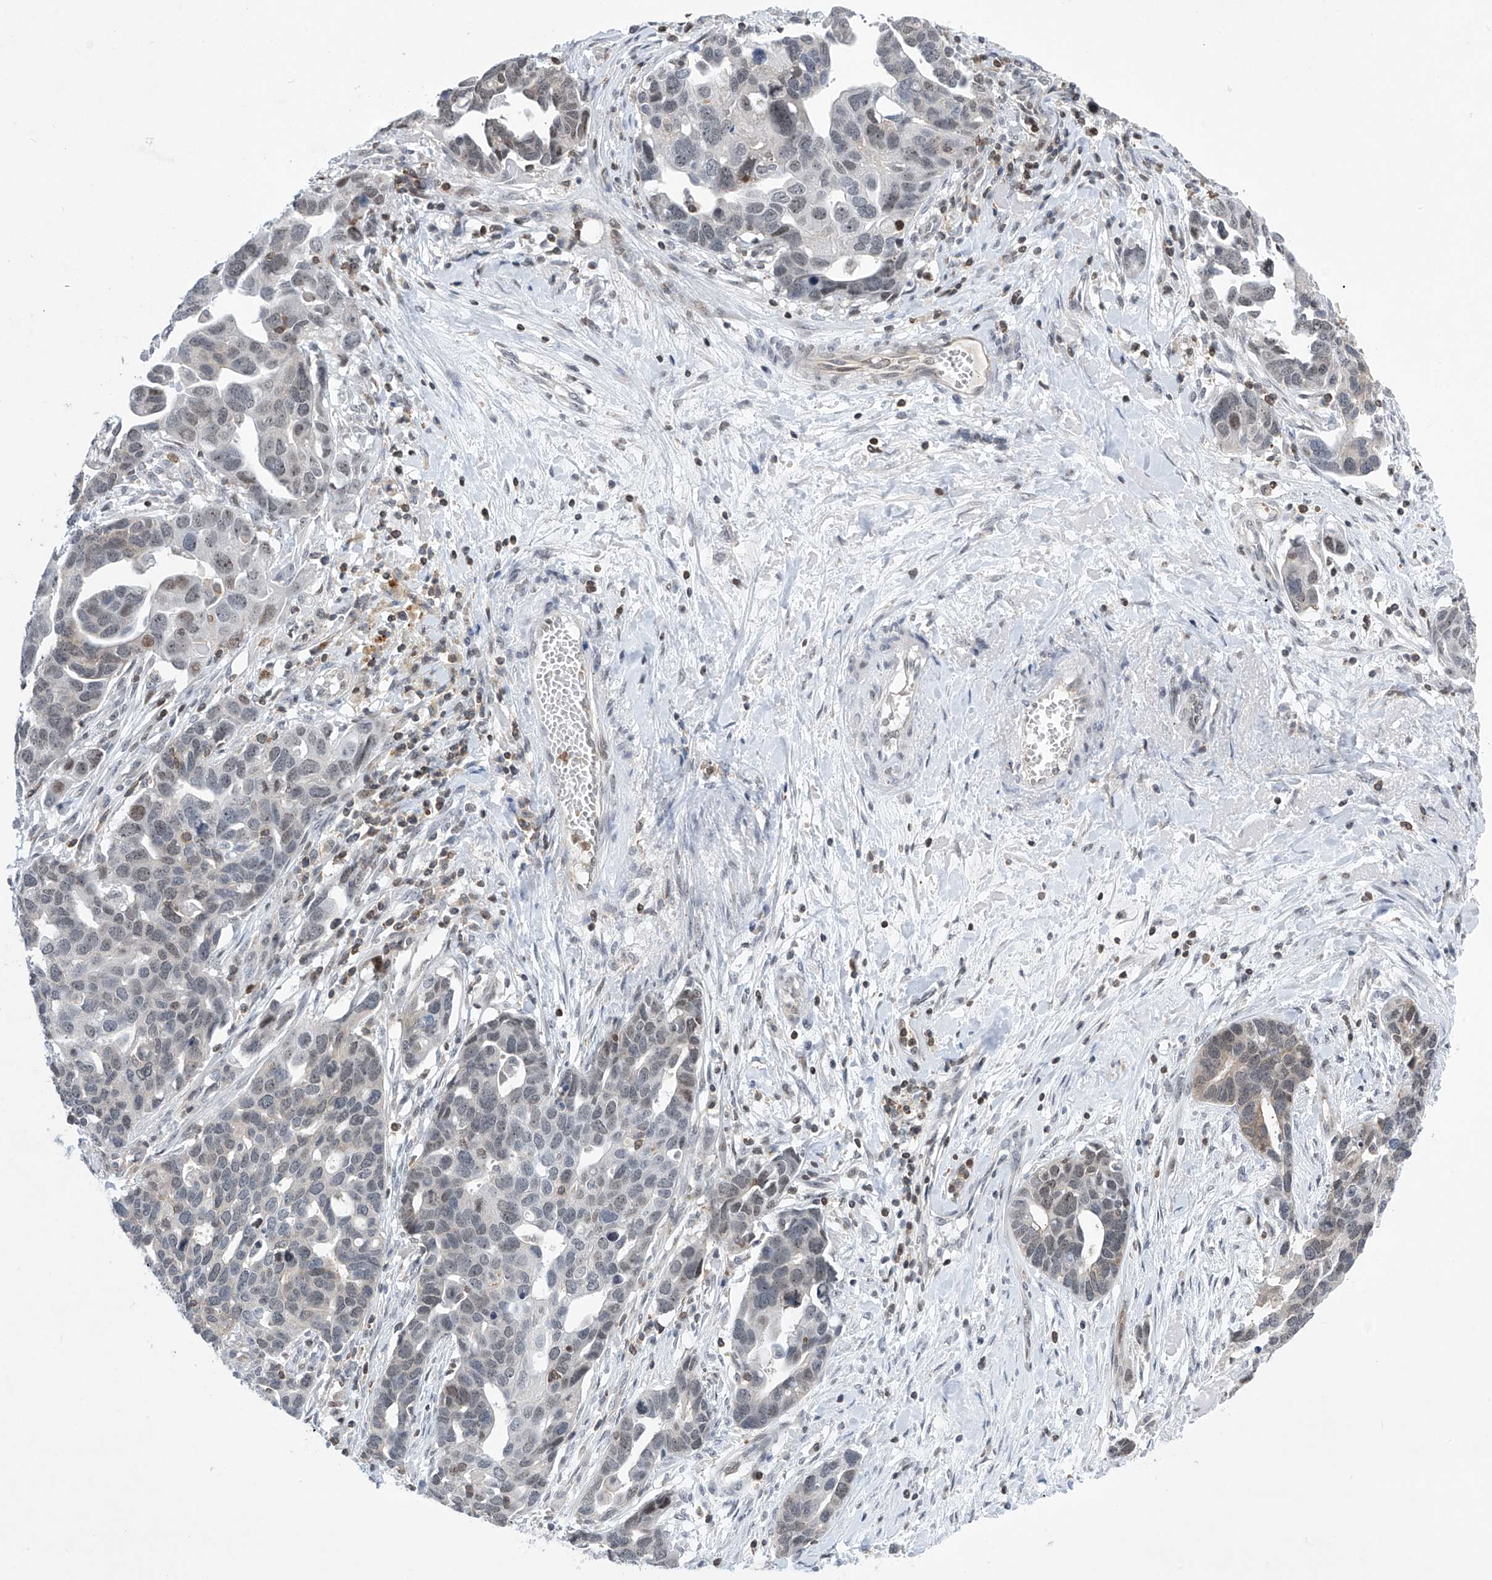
{"staining": {"intensity": "weak", "quantity": "<25%", "location": "nuclear"}, "tissue": "ovarian cancer", "cell_type": "Tumor cells", "image_type": "cancer", "snomed": [{"axis": "morphology", "description": "Cystadenocarcinoma, serous, NOS"}, {"axis": "topography", "description": "Ovary"}], "caption": "Immunohistochemistry image of neoplastic tissue: human ovarian serous cystadenocarcinoma stained with DAB (3,3'-diaminobenzidine) reveals no significant protein staining in tumor cells. The staining is performed using DAB brown chromogen with nuclei counter-stained in using hematoxylin.", "gene": "MSL3", "patient": {"sex": "female", "age": 54}}